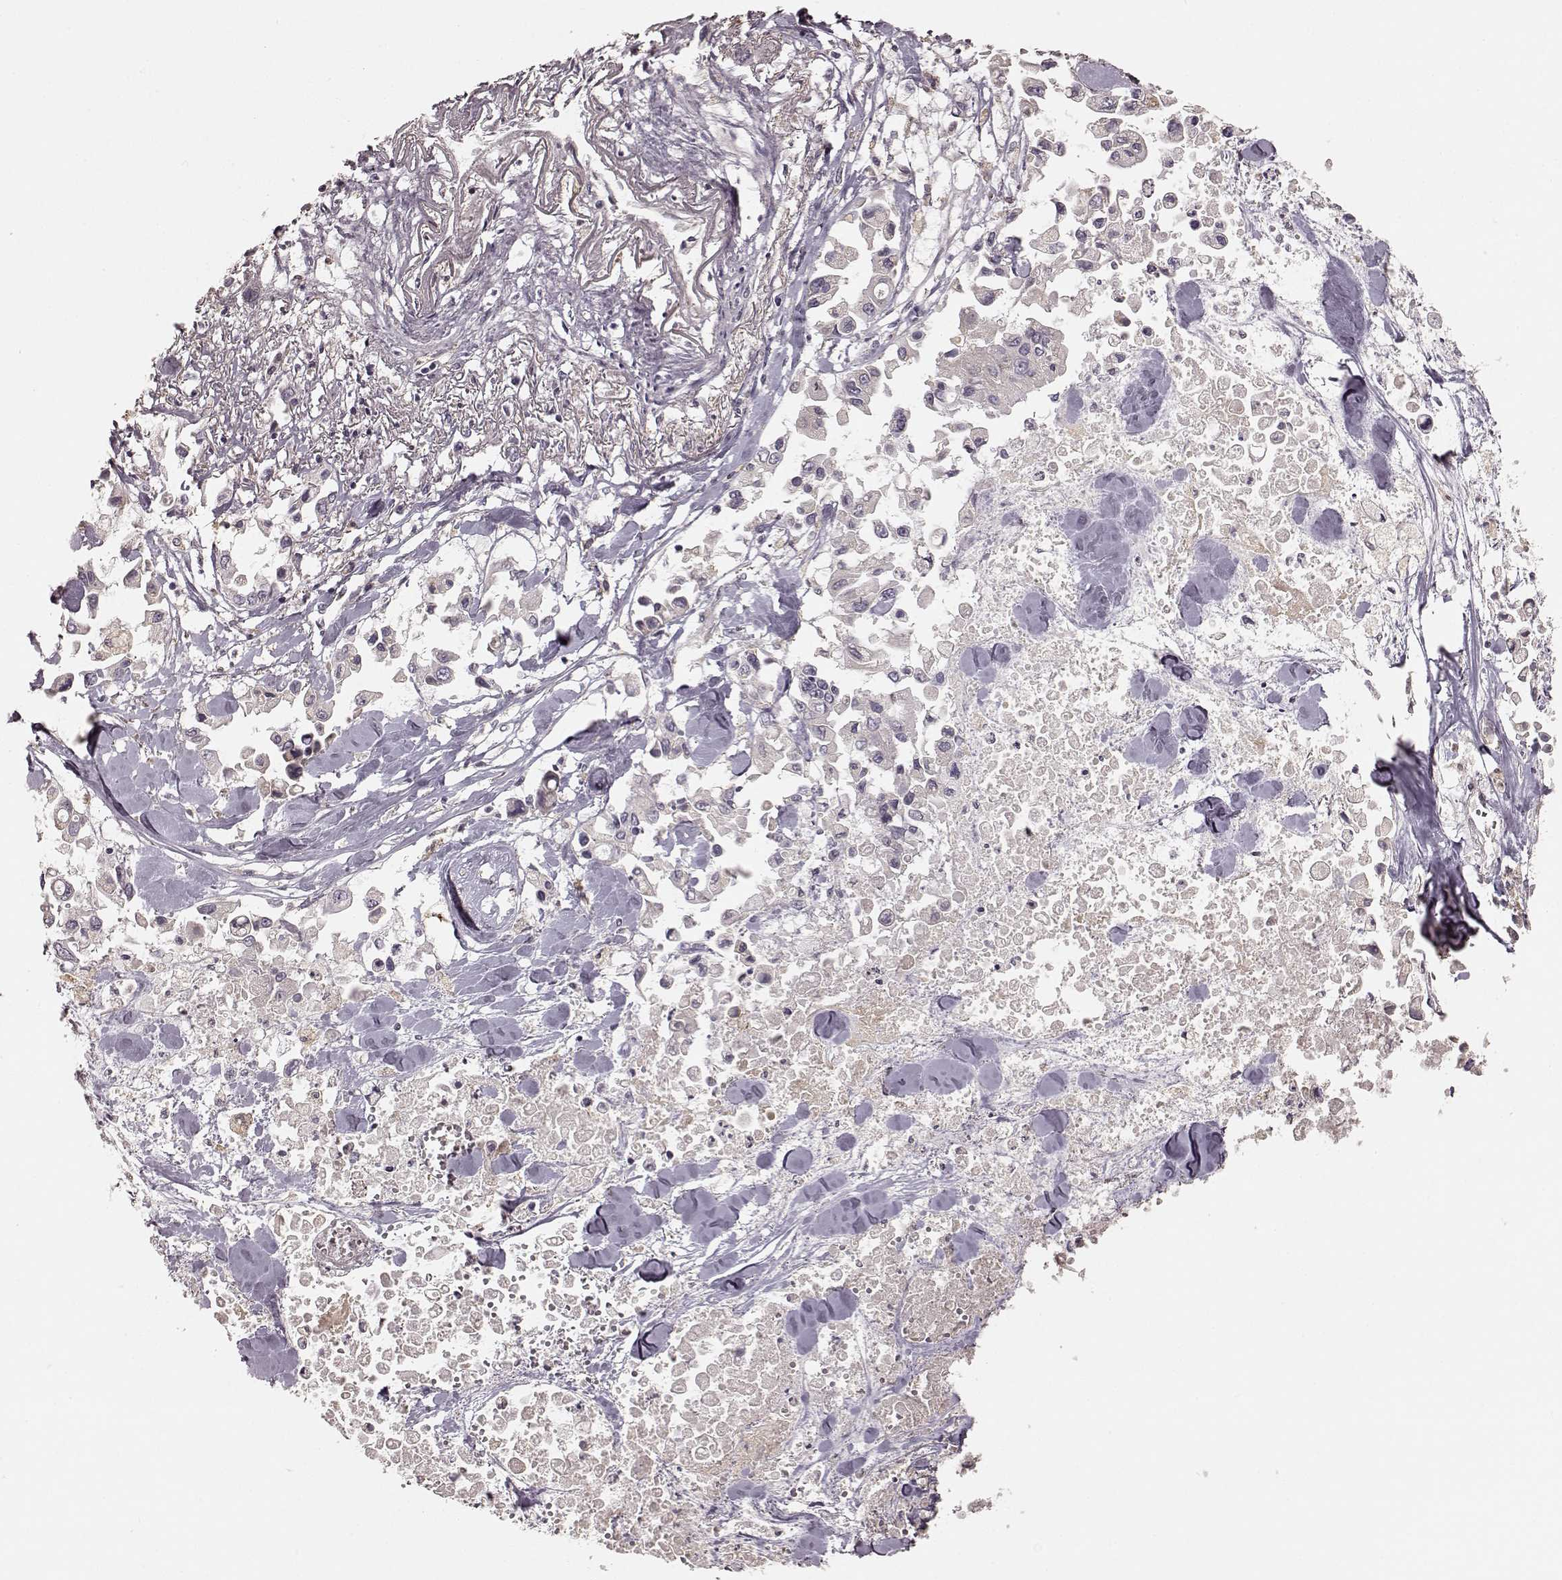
{"staining": {"intensity": "negative", "quantity": "none", "location": "none"}, "tissue": "pancreatic cancer", "cell_type": "Tumor cells", "image_type": "cancer", "snomed": [{"axis": "morphology", "description": "Adenocarcinoma, NOS"}, {"axis": "topography", "description": "Pancreas"}], "caption": "A high-resolution histopathology image shows immunohistochemistry staining of pancreatic cancer, which demonstrates no significant expression in tumor cells. (DAB (3,3'-diaminobenzidine) IHC, high magnification).", "gene": "KCNJ9", "patient": {"sex": "female", "age": 83}}